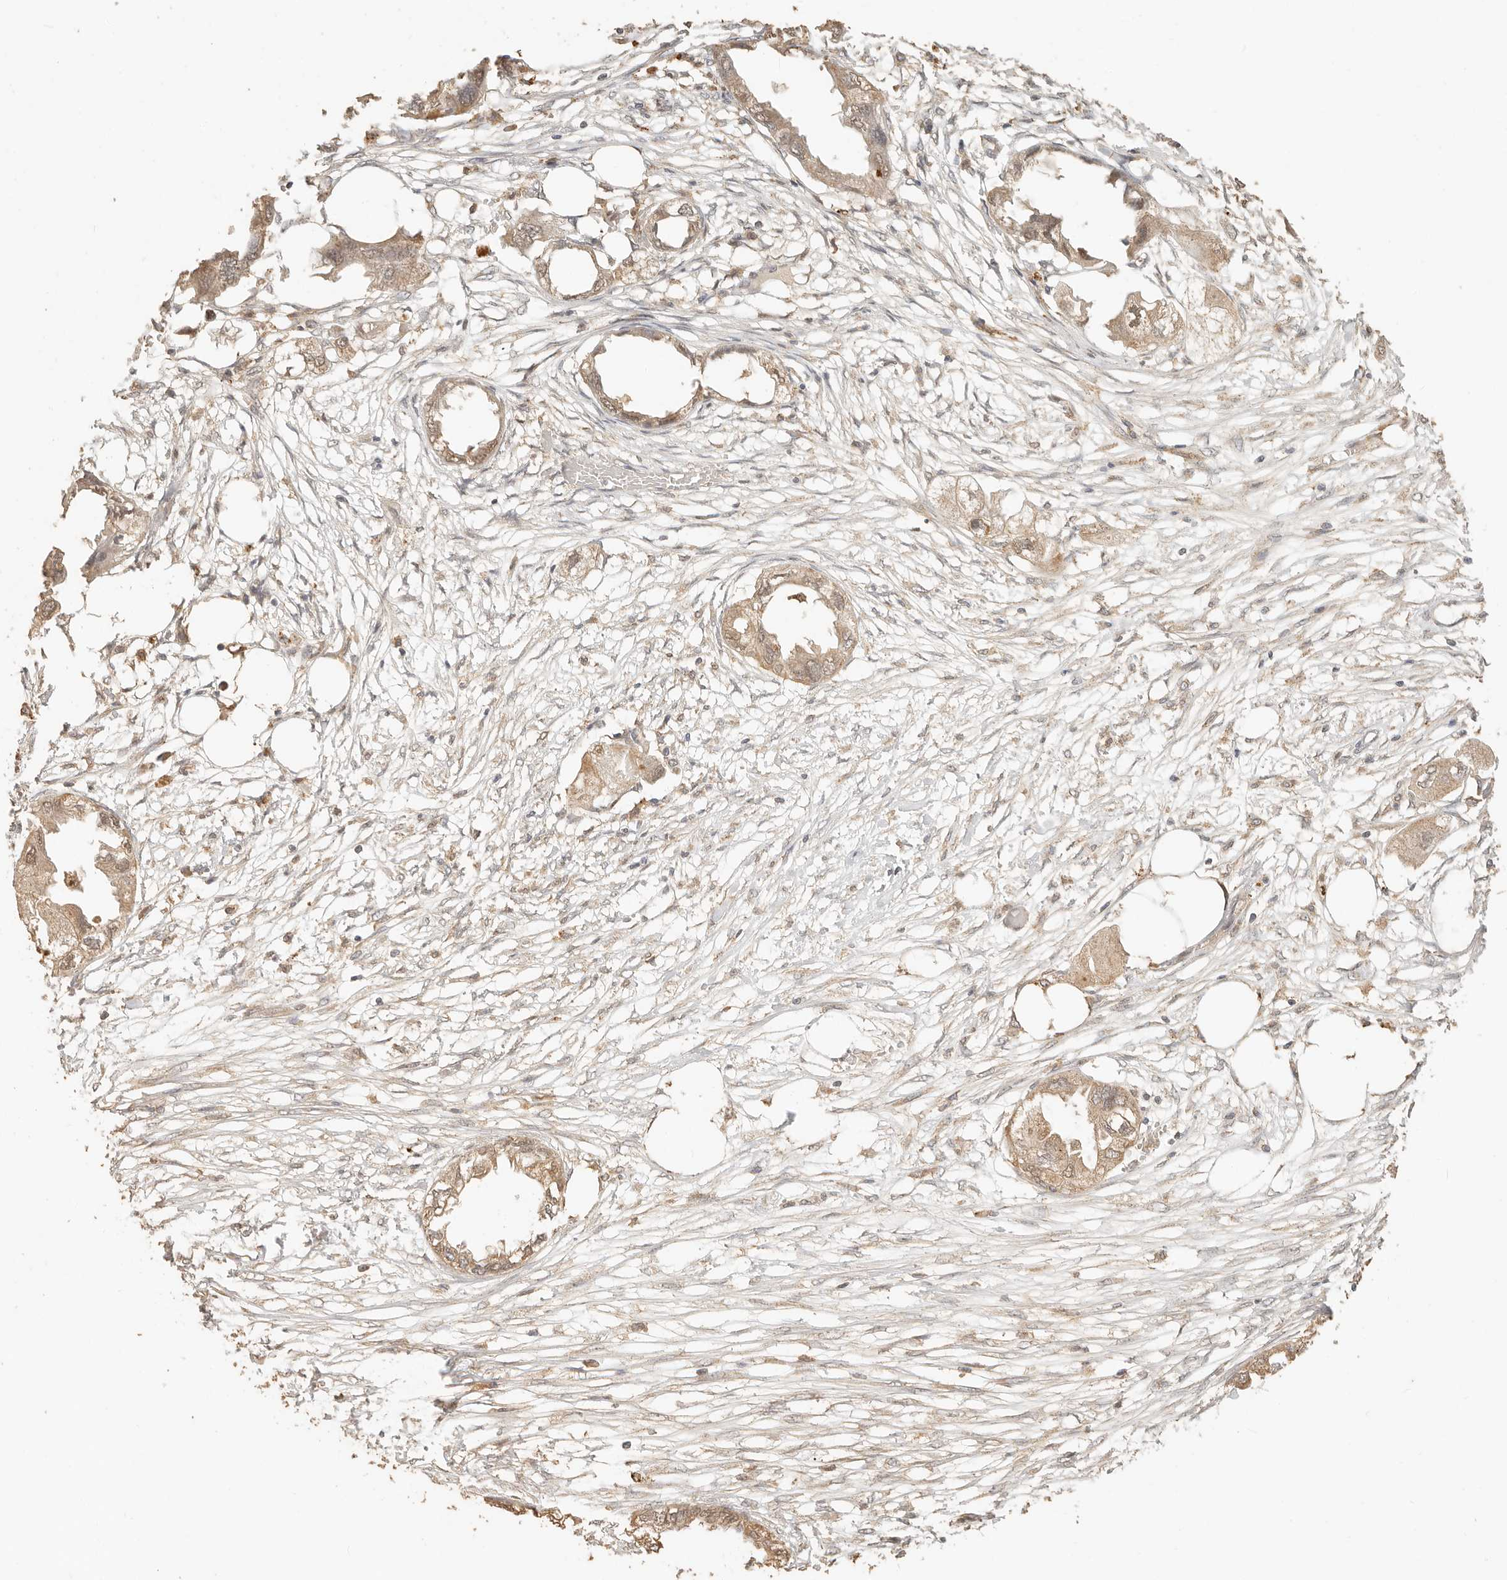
{"staining": {"intensity": "weak", "quantity": ">75%", "location": "cytoplasmic/membranous,nuclear"}, "tissue": "endometrial cancer", "cell_type": "Tumor cells", "image_type": "cancer", "snomed": [{"axis": "morphology", "description": "Adenocarcinoma, NOS"}, {"axis": "morphology", "description": "Adenocarcinoma, metastatic, NOS"}, {"axis": "topography", "description": "Adipose tissue"}, {"axis": "topography", "description": "Endometrium"}], "caption": "Weak cytoplasmic/membranous and nuclear staining is seen in approximately >75% of tumor cells in endometrial cancer. (DAB IHC, brown staining for protein, blue staining for nuclei).", "gene": "INTS11", "patient": {"sex": "female", "age": 67}}